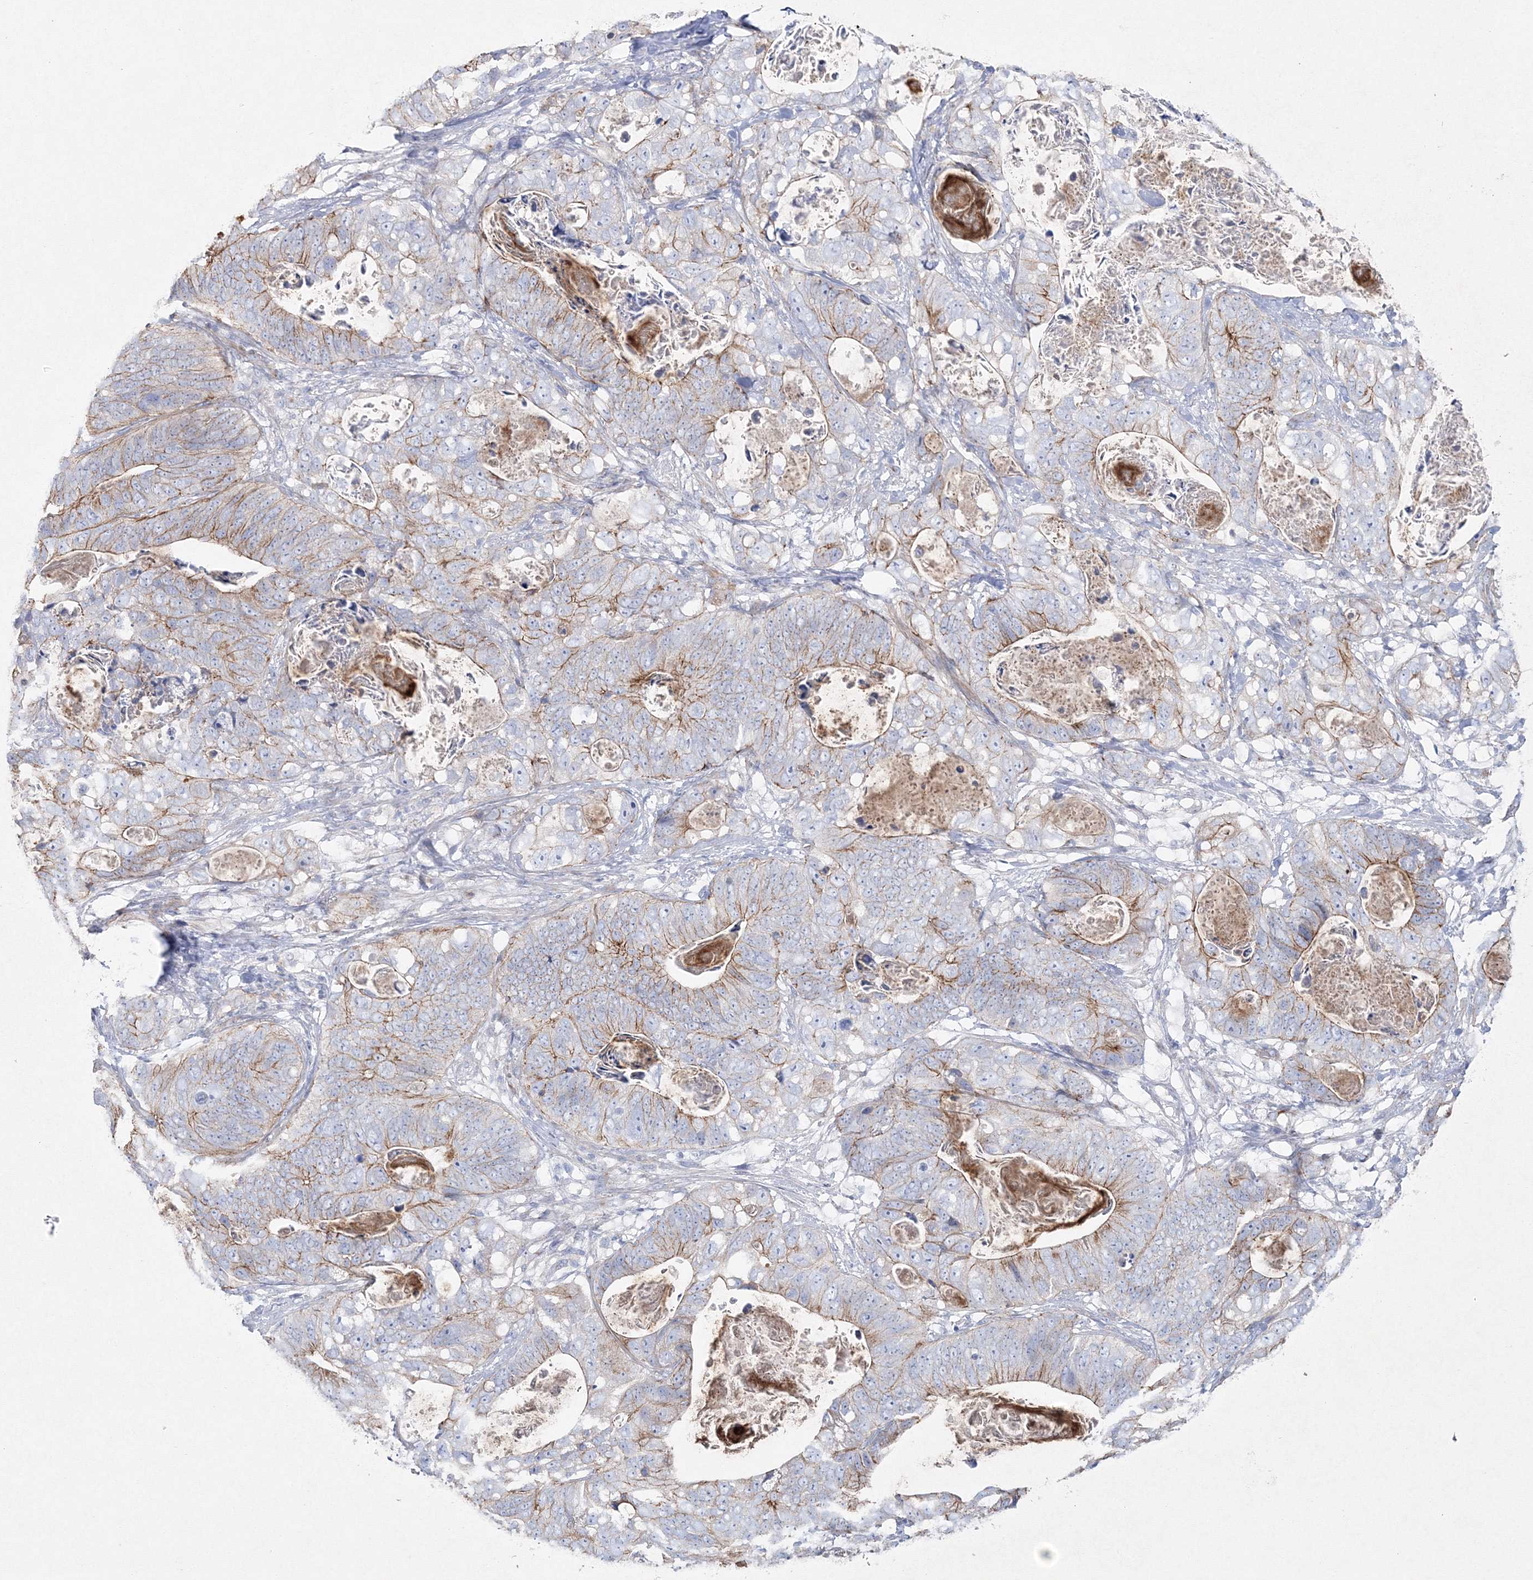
{"staining": {"intensity": "moderate", "quantity": "25%-75%", "location": "cytoplasmic/membranous"}, "tissue": "stomach cancer", "cell_type": "Tumor cells", "image_type": "cancer", "snomed": [{"axis": "morphology", "description": "Normal tissue, NOS"}, {"axis": "morphology", "description": "Adenocarcinoma, NOS"}, {"axis": "topography", "description": "Stomach"}], "caption": "IHC histopathology image of adenocarcinoma (stomach) stained for a protein (brown), which reveals medium levels of moderate cytoplasmic/membranous expression in about 25%-75% of tumor cells.", "gene": "NAA40", "patient": {"sex": "female", "age": 89}}